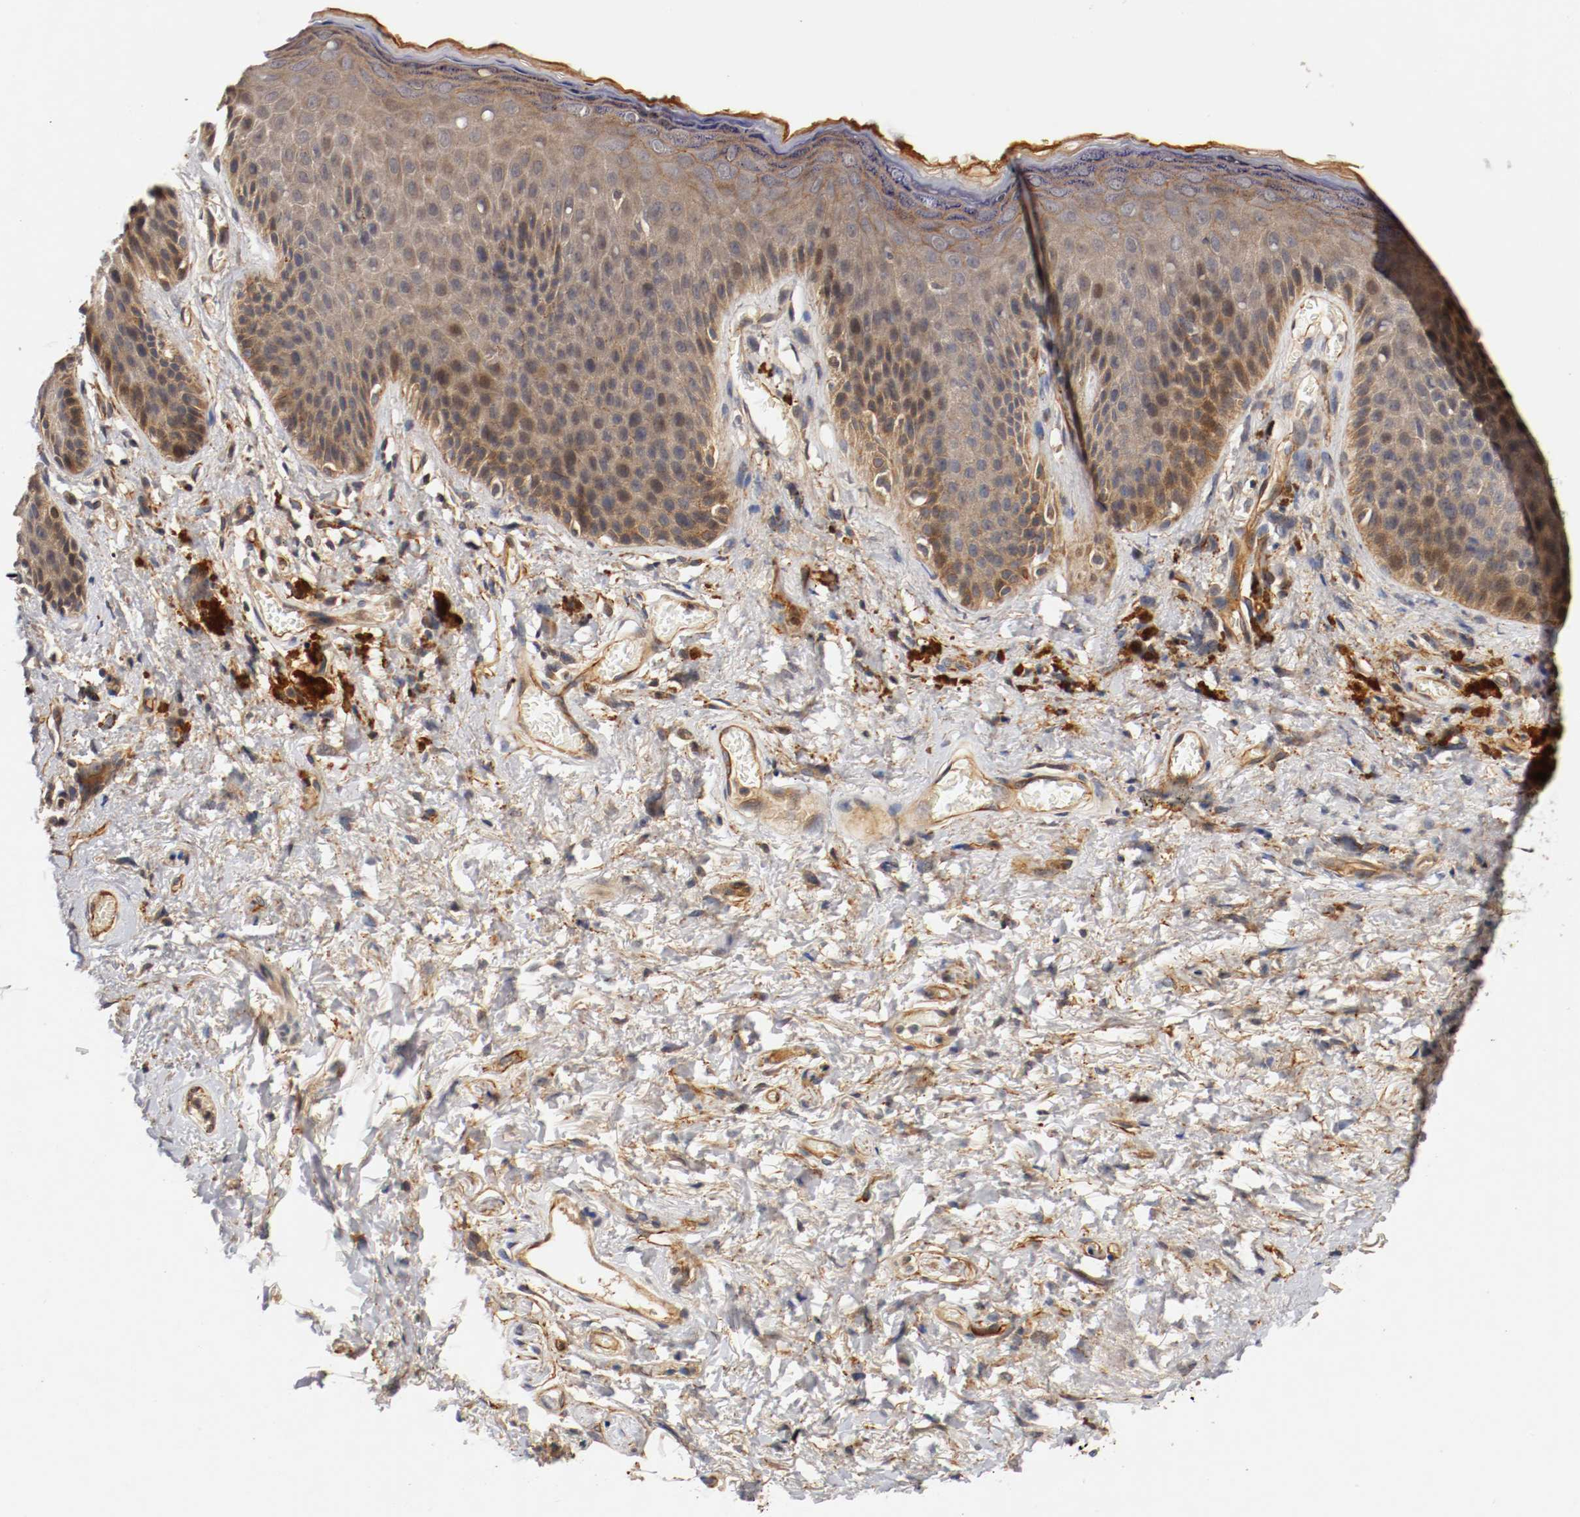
{"staining": {"intensity": "weak", "quantity": ">75%", "location": "cytoplasmic/membranous"}, "tissue": "skin", "cell_type": "Epidermal cells", "image_type": "normal", "snomed": [{"axis": "morphology", "description": "Normal tissue, NOS"}, {"axis": "topography", "description": "Anal"}], "caption": "Epidermal cells reveal low levels of weak cytoplasmic/membranous expression in about >75% of cells in benign skin. Using DAB (3,3'-diaminobenzidine) (brown) and hematoxylin (blue) stains, captured at high magnification using brightfield microscopy.", "gene": "TYK2", "patient": {"sex": "female", "age": 46}}